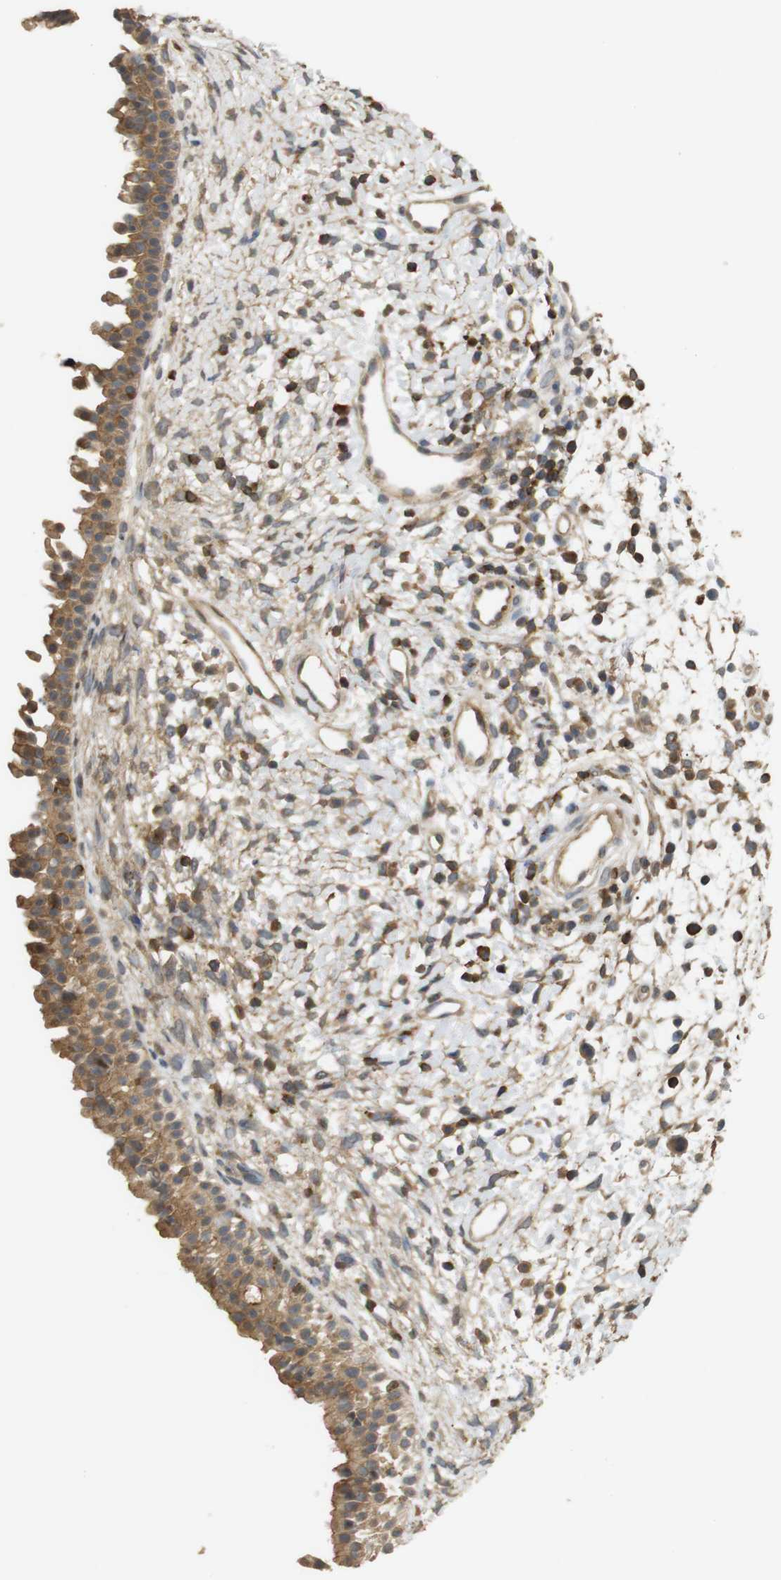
{"staining": {"intensity": "moderate", "quantity": ">75%", "location": "cytoplasmic/membranous"}, "tissue": "nasopharynx", "cell_type": "Respiratory epithelial cells", "image_type": "normal", "snomed": [{"axis": "morphology", "description": "Normal tissue, NOS"}, {"axis": "topography", "description": "Nasopharynx"}], "caption": "A micrograph of human nasopharynx stained for a protein exhibits moderate cytoplasmic/membranous brown staining in respiratory epithelial cells. Immunohistochemistry (ihc) stains the protein of interest in brown and the nuclei are stained blue.", "gene": "KSR1", "patient": {"sex": "male", "age": 22}}